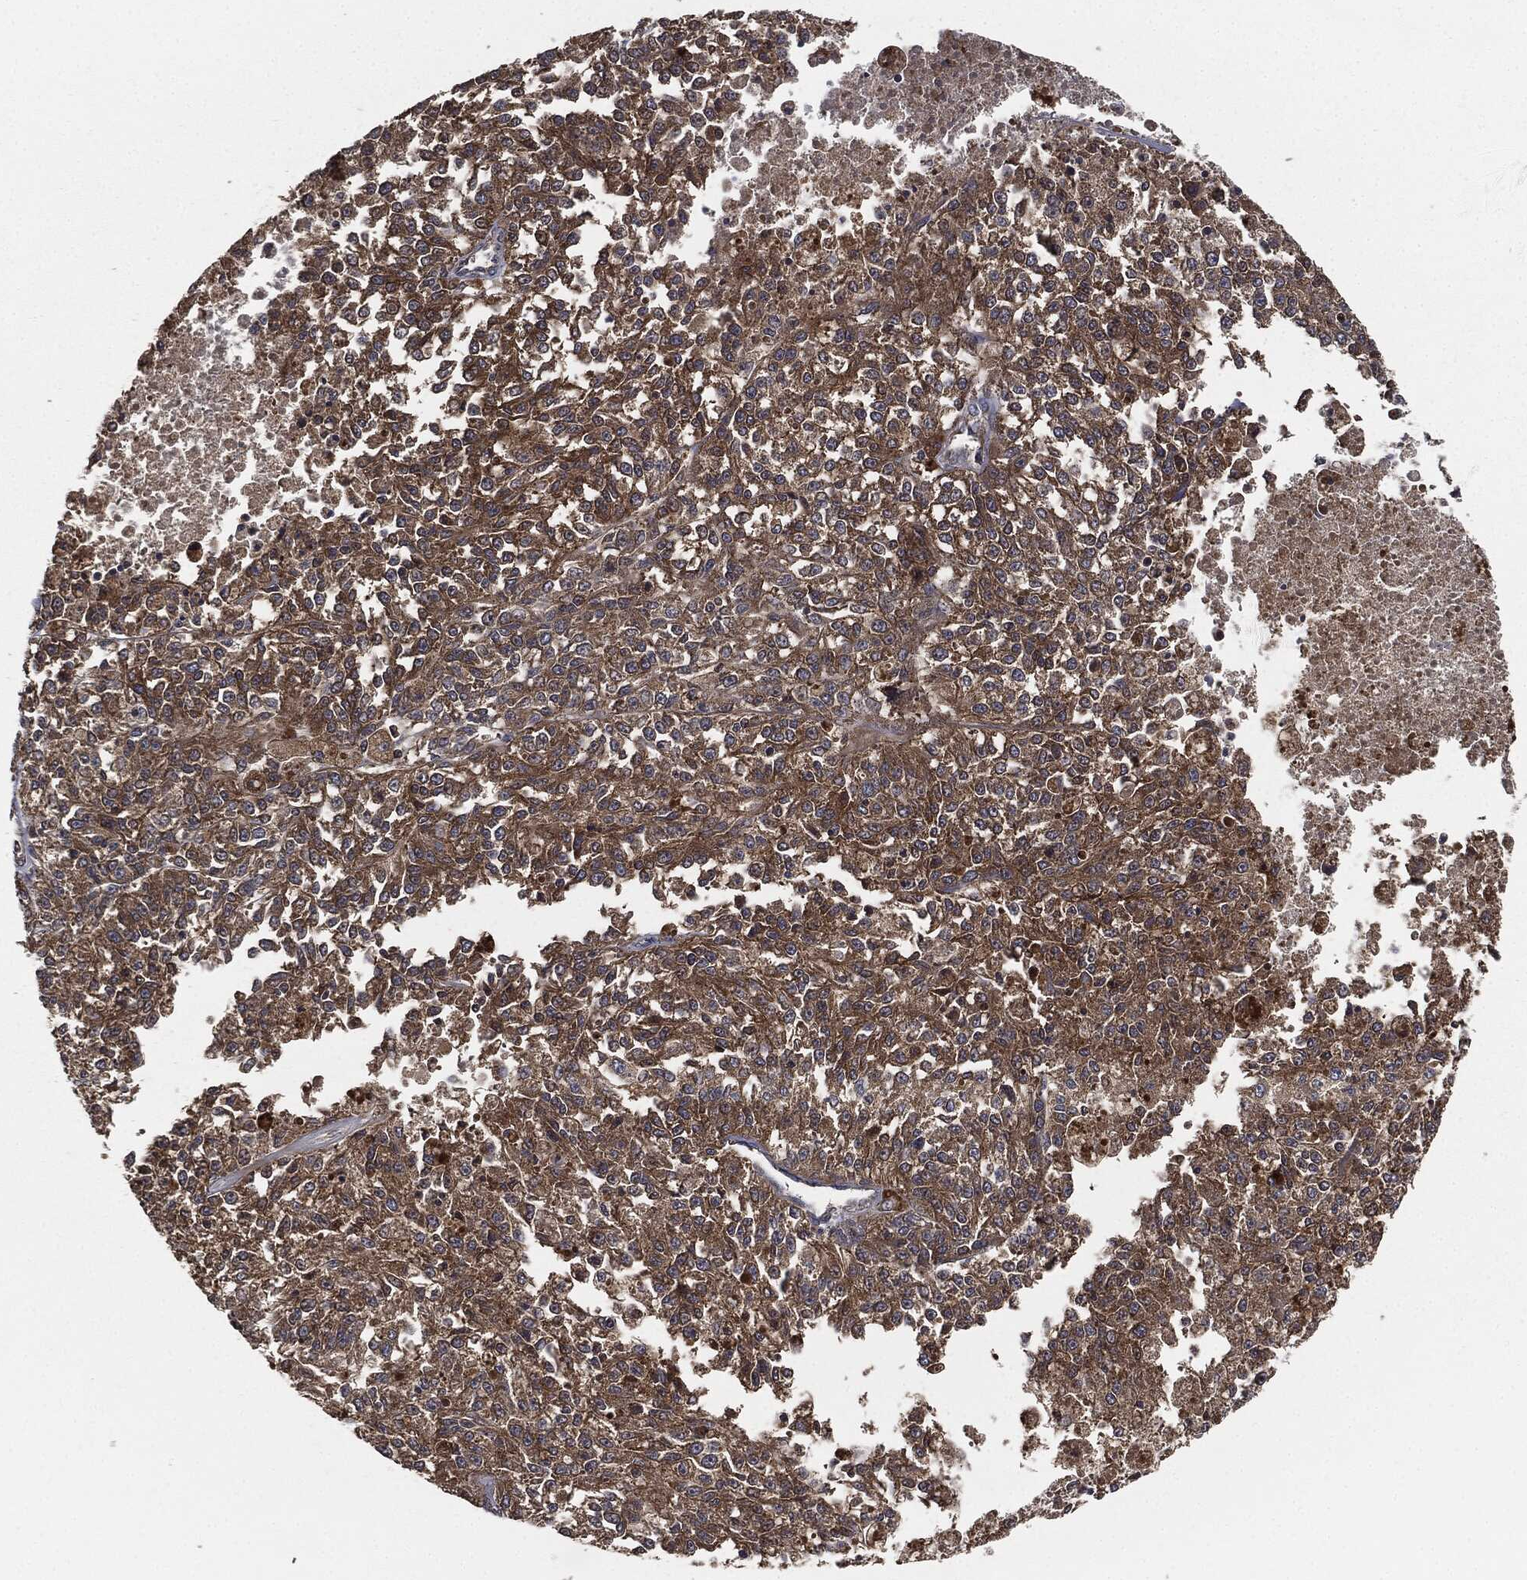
{"staining": {"intensity": "moderate", "quantity": ">75%", "location": "cytoplasmic/membranous"}, "tissue": "melanoma", "cell_type": "Tumor cells", "image_type": "cancer", "snomed": [{"axis": "morphology", "description": "Malignant melanoma, Metastatic site"}, {"axis": "topography", "description": "Lymph node"}], "caption": "Moderate cytoplasmic/membranous staining for a protein is seen in about >75% of tumor cells of malignant melanoma (metastatic site) using immunohistochemistry.", "gene": "ERBIN", "patient": {"sex": "female", "age": 64}}